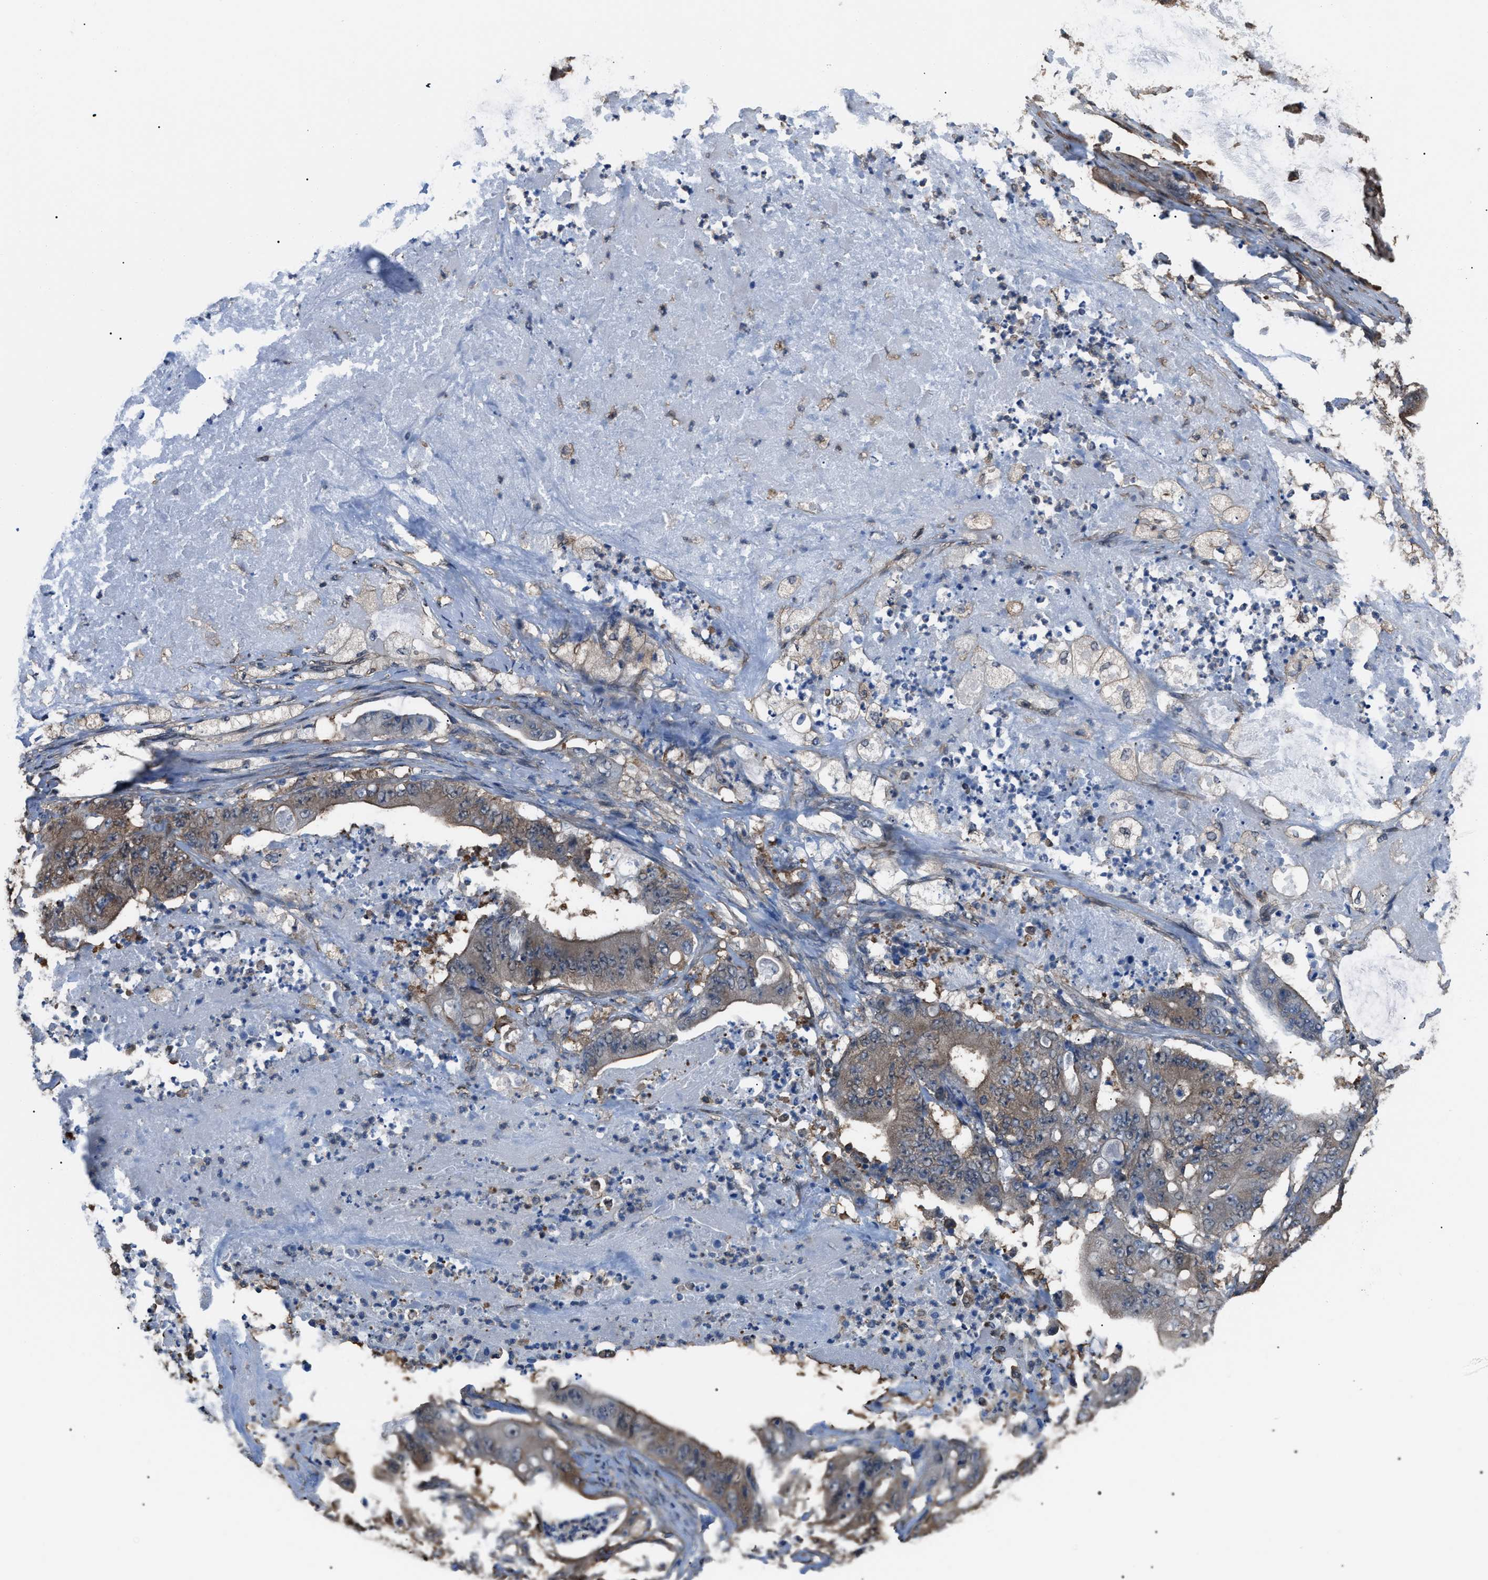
{"staining": {"intensity": "weak", "quantity": "25%-75%", "location": "cytoplasmic/membranous"}, "tissue": "stomach cancer", "cell_type": "Tumor cells", "image_type": "cancer", "snomed": [{"axis": "morphology", "description": "Adenocarcinoma, NOS"}, {"axis": "topography", "description": "Stomach"}], "caption": "Immunohistochemical staining of human adenocarcinoma (stomach) reveals low levels of weak cytoplasmic/membranous staining in about 25%-75% of tumor cells.", "gene": "PDCD5", "patient": {"sex": "female", "age": 73}}